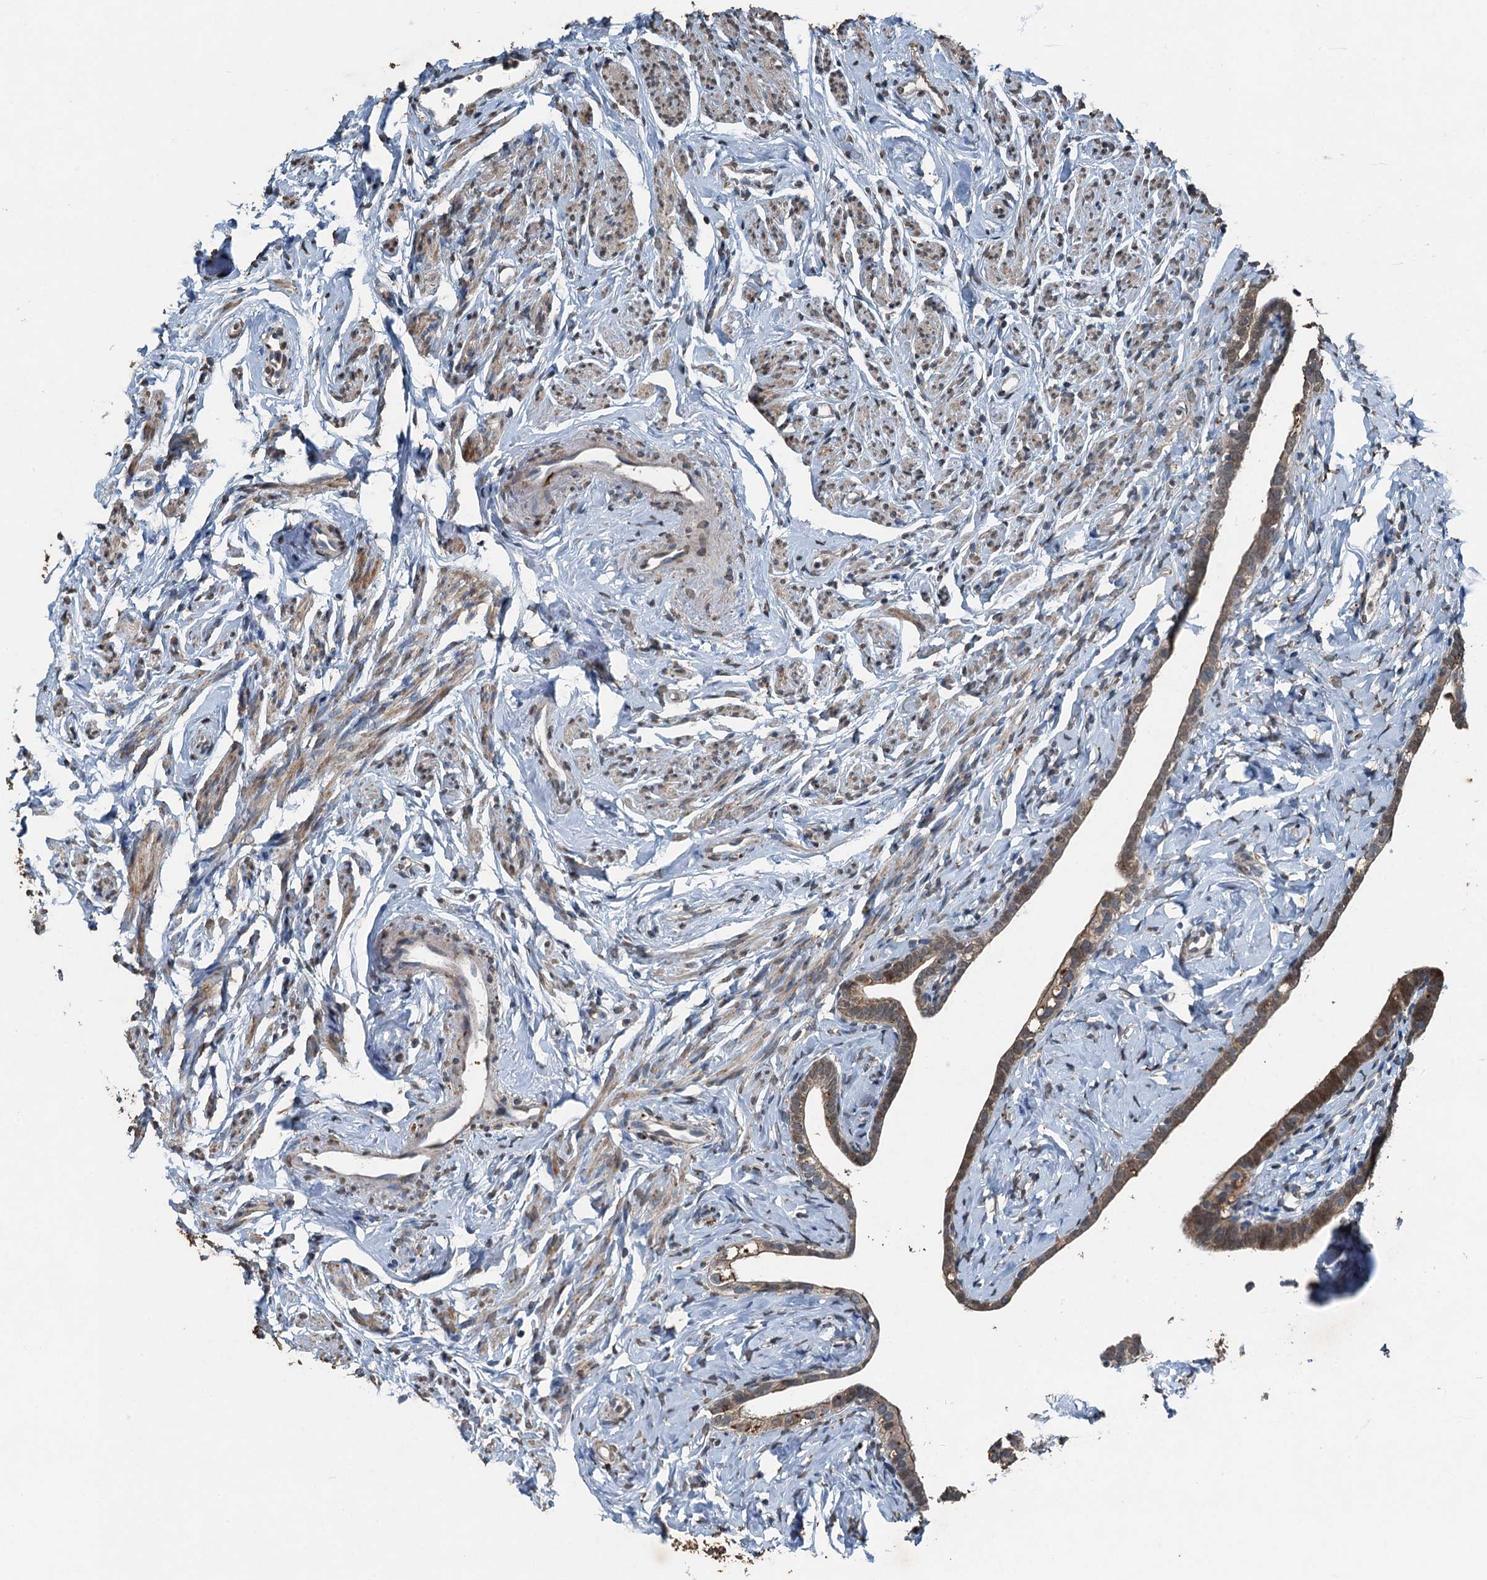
{"staining": {"intensity": "weak", "quantity": ">75%", "location": "cytoplasmic/membranous"}, "tissue": "fallopian tube", "cell_type": "Glandular cells", "image_type": "normal", "snomed": [{"axis": "morphology", "description": "Normal tissue, NOS"}, {"axis": "topography", "description": "Fallopian tube"}], "caption": "A histopathology image showing weak cytoplasmic/membranous expression in approximately >75% of glandular cells in unremarkable fallopian tube, as visualized by brown immunohistochemical staining.", "gene": "TCTN1", "patient": {"sex": "female", "age": 66}}